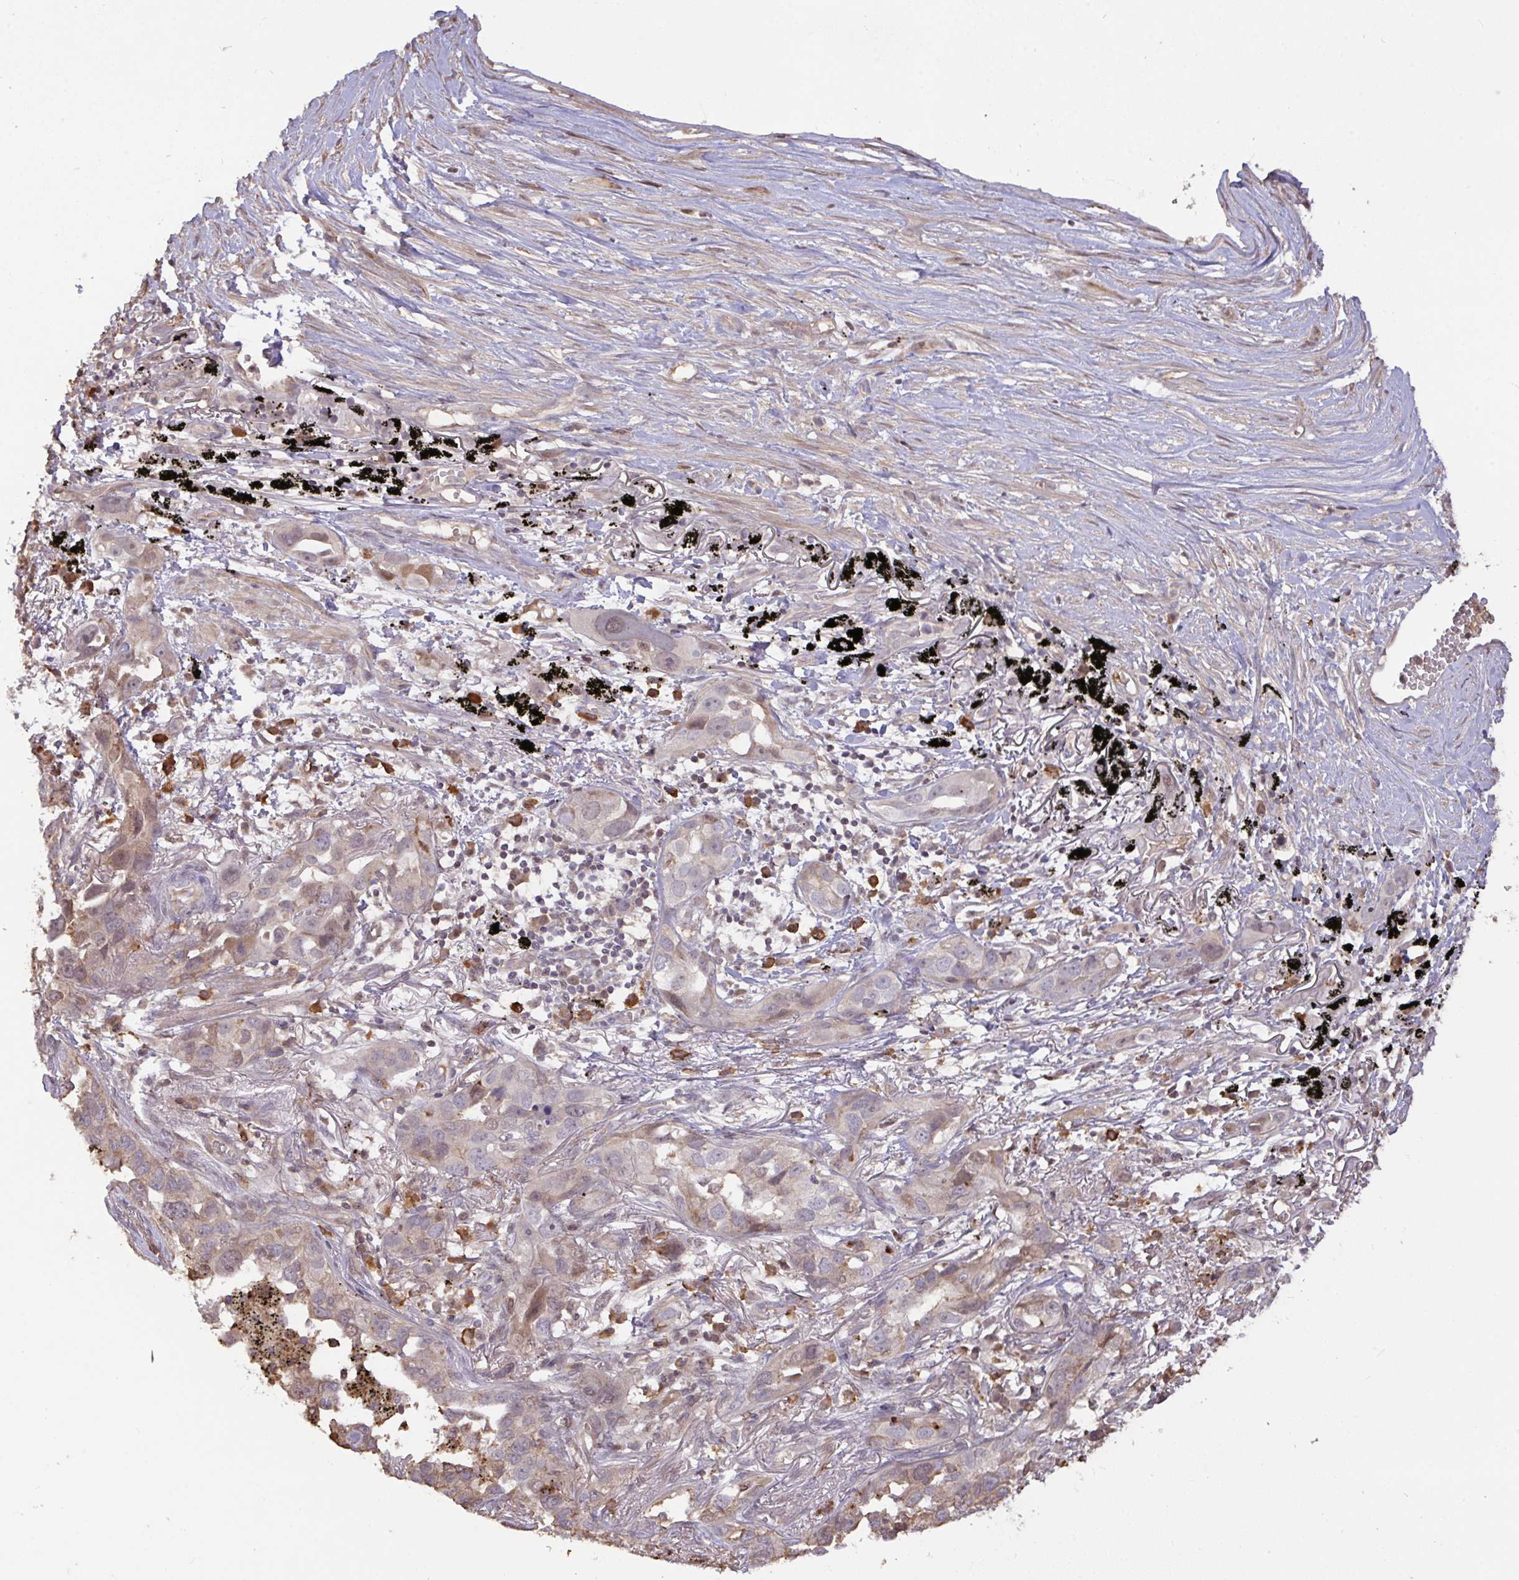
{"staining": {"intensity": "weak", "quantity": "<25%", "location": "cytoplasmic/membranous,nuclear"}, "tissue": "lung cancer", "cell_type": "Tumor cells", "image_type": "cancer", "snomed": [{"axis": "morphology", "description": "Adenocarcinoma, NOS"}, {"axis": "topography", "description": "Lung"}], "caption": "Human lung cancer (adenocarcinoma) stained for a protein using IHC exhibits no staining in tumor cells.", "gene": "FCER1A", "patient": {"sex": "male", "age": 67}}